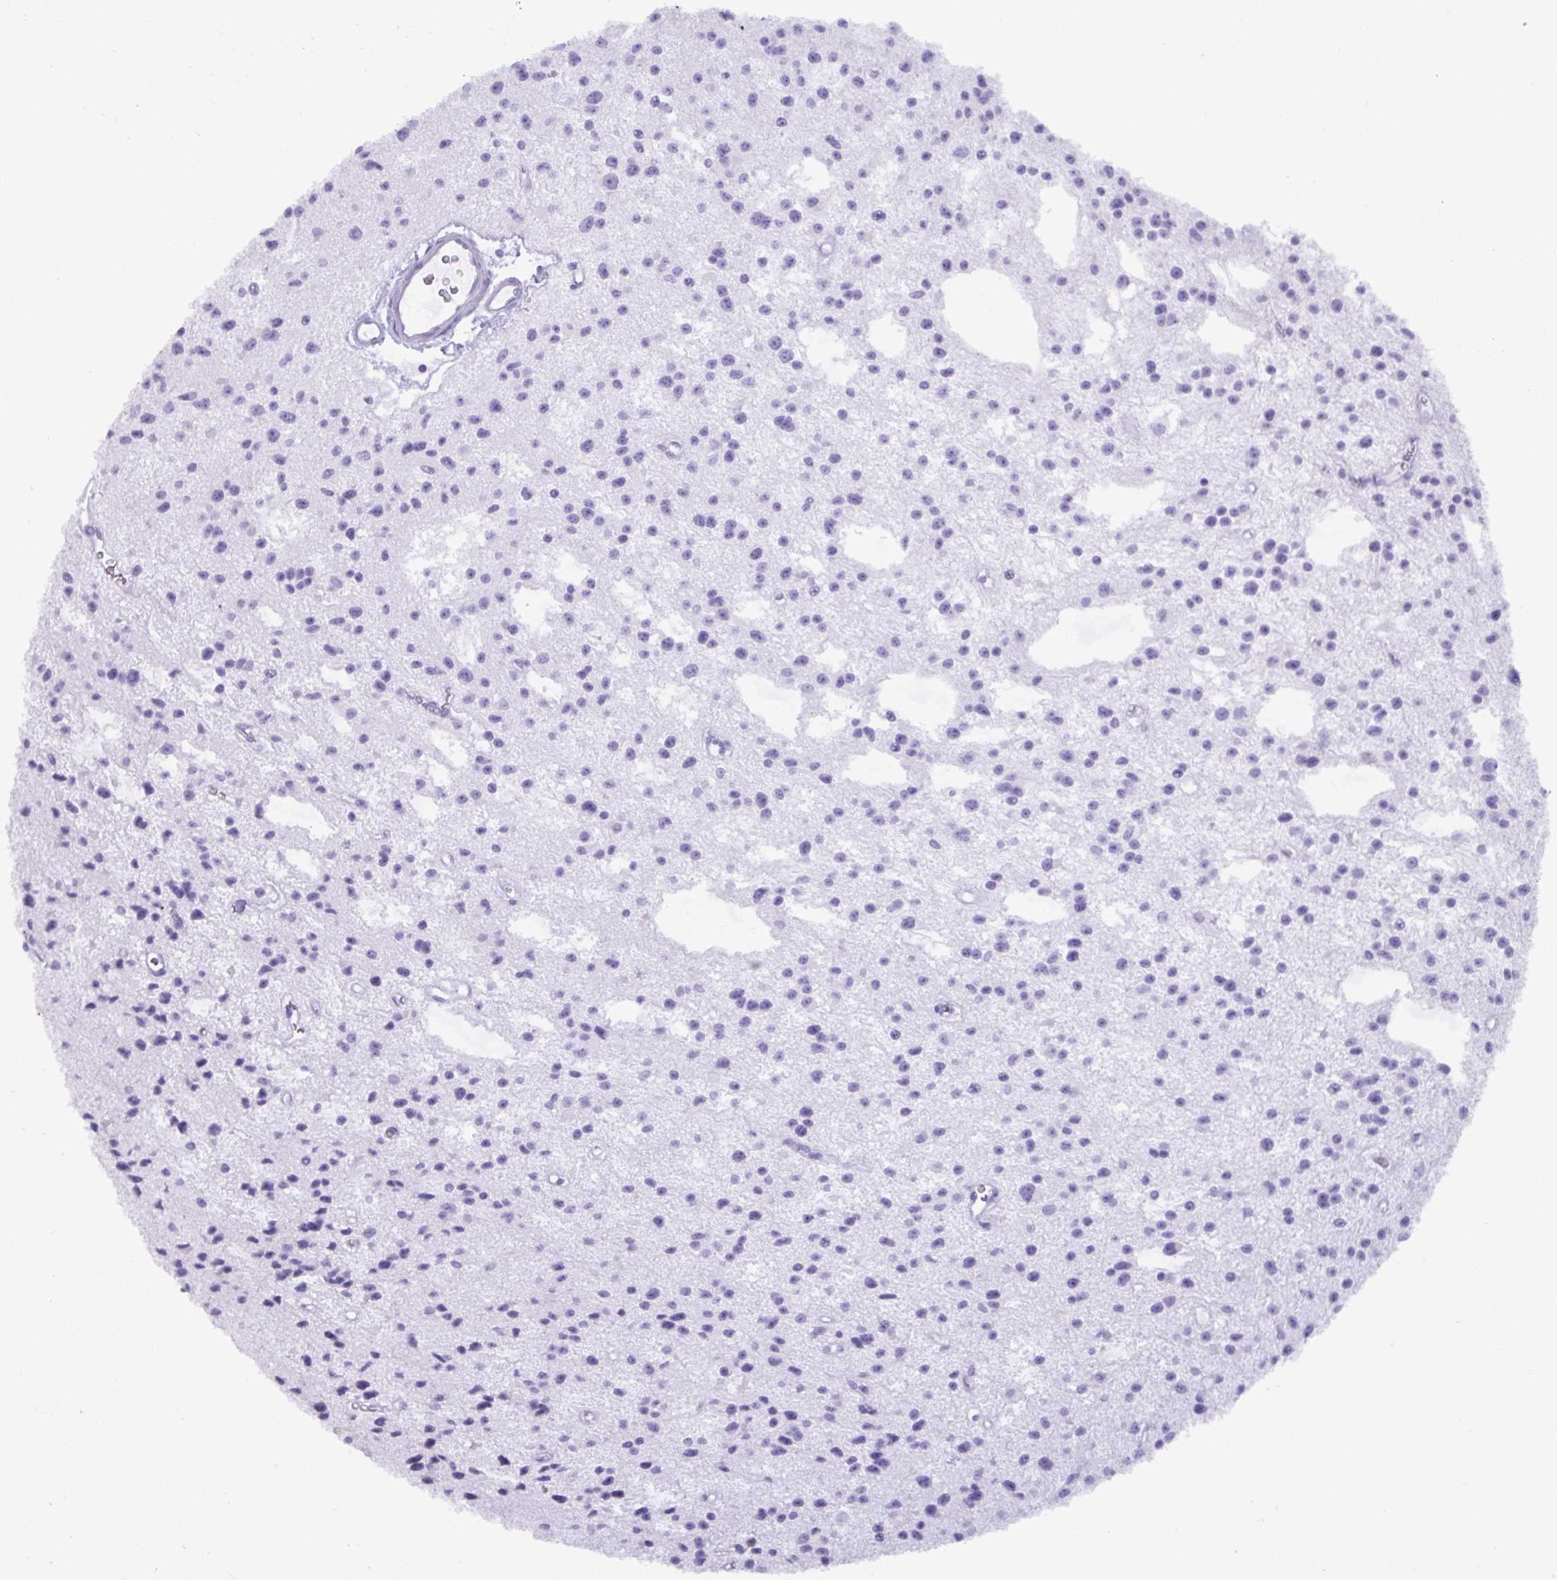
{"staining": {"intensity": "negative", "quantity": "none", "location": "none"}, "tissue": "glioma", "cell_type": "Tumor cells", "image_type": "cancer", "snomed": [{"axis": "morphology", "description": "Glioma, malignant, Low grade"}, {"axis": "topography", "description": "Brain"}], "caption": "This is an immunohistochemistry micrograph of human low-grade glioma (malignant). There is no staining in tumor cells.", "gene": "C4orf33", "patient": {"sex": "male", "age": 43}}